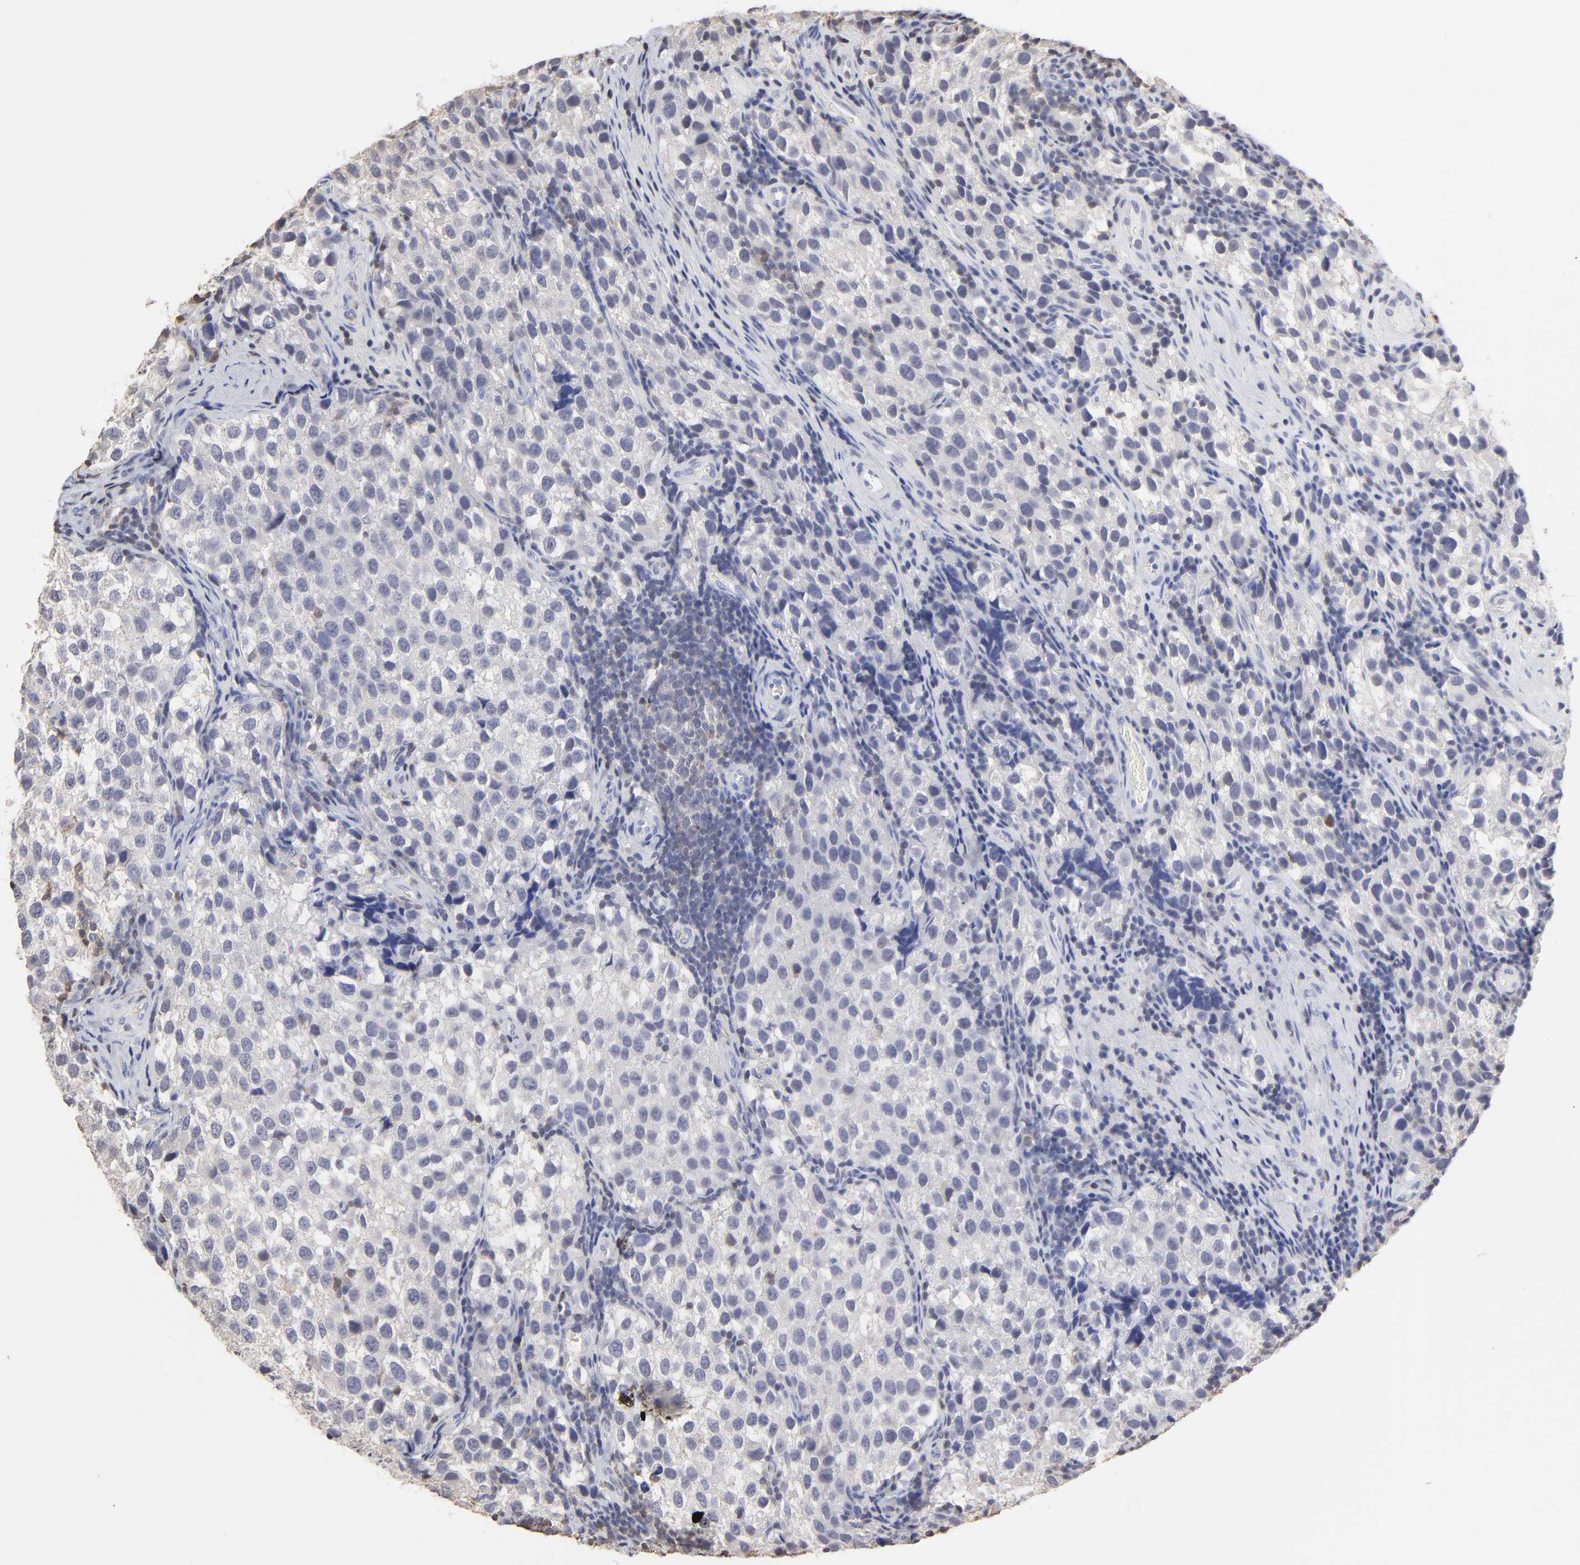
{"staining": {"intensity": "negative", "quantity": "none", "location": "none"}, "tissue": "testis cancer", "cell_type": "Tumor cells", "image_type": "cancer", "snomed": [{"axis": "morphology", "description": "Seminoma, NOS"}, {"axis": "topography", "description": "Testis"}], "caption": "Tumor cells are negative for brown protein staining in testis cancer (seminoma).", "gene": "TBXT", "patient": {"sex": "male", "age": 39}}